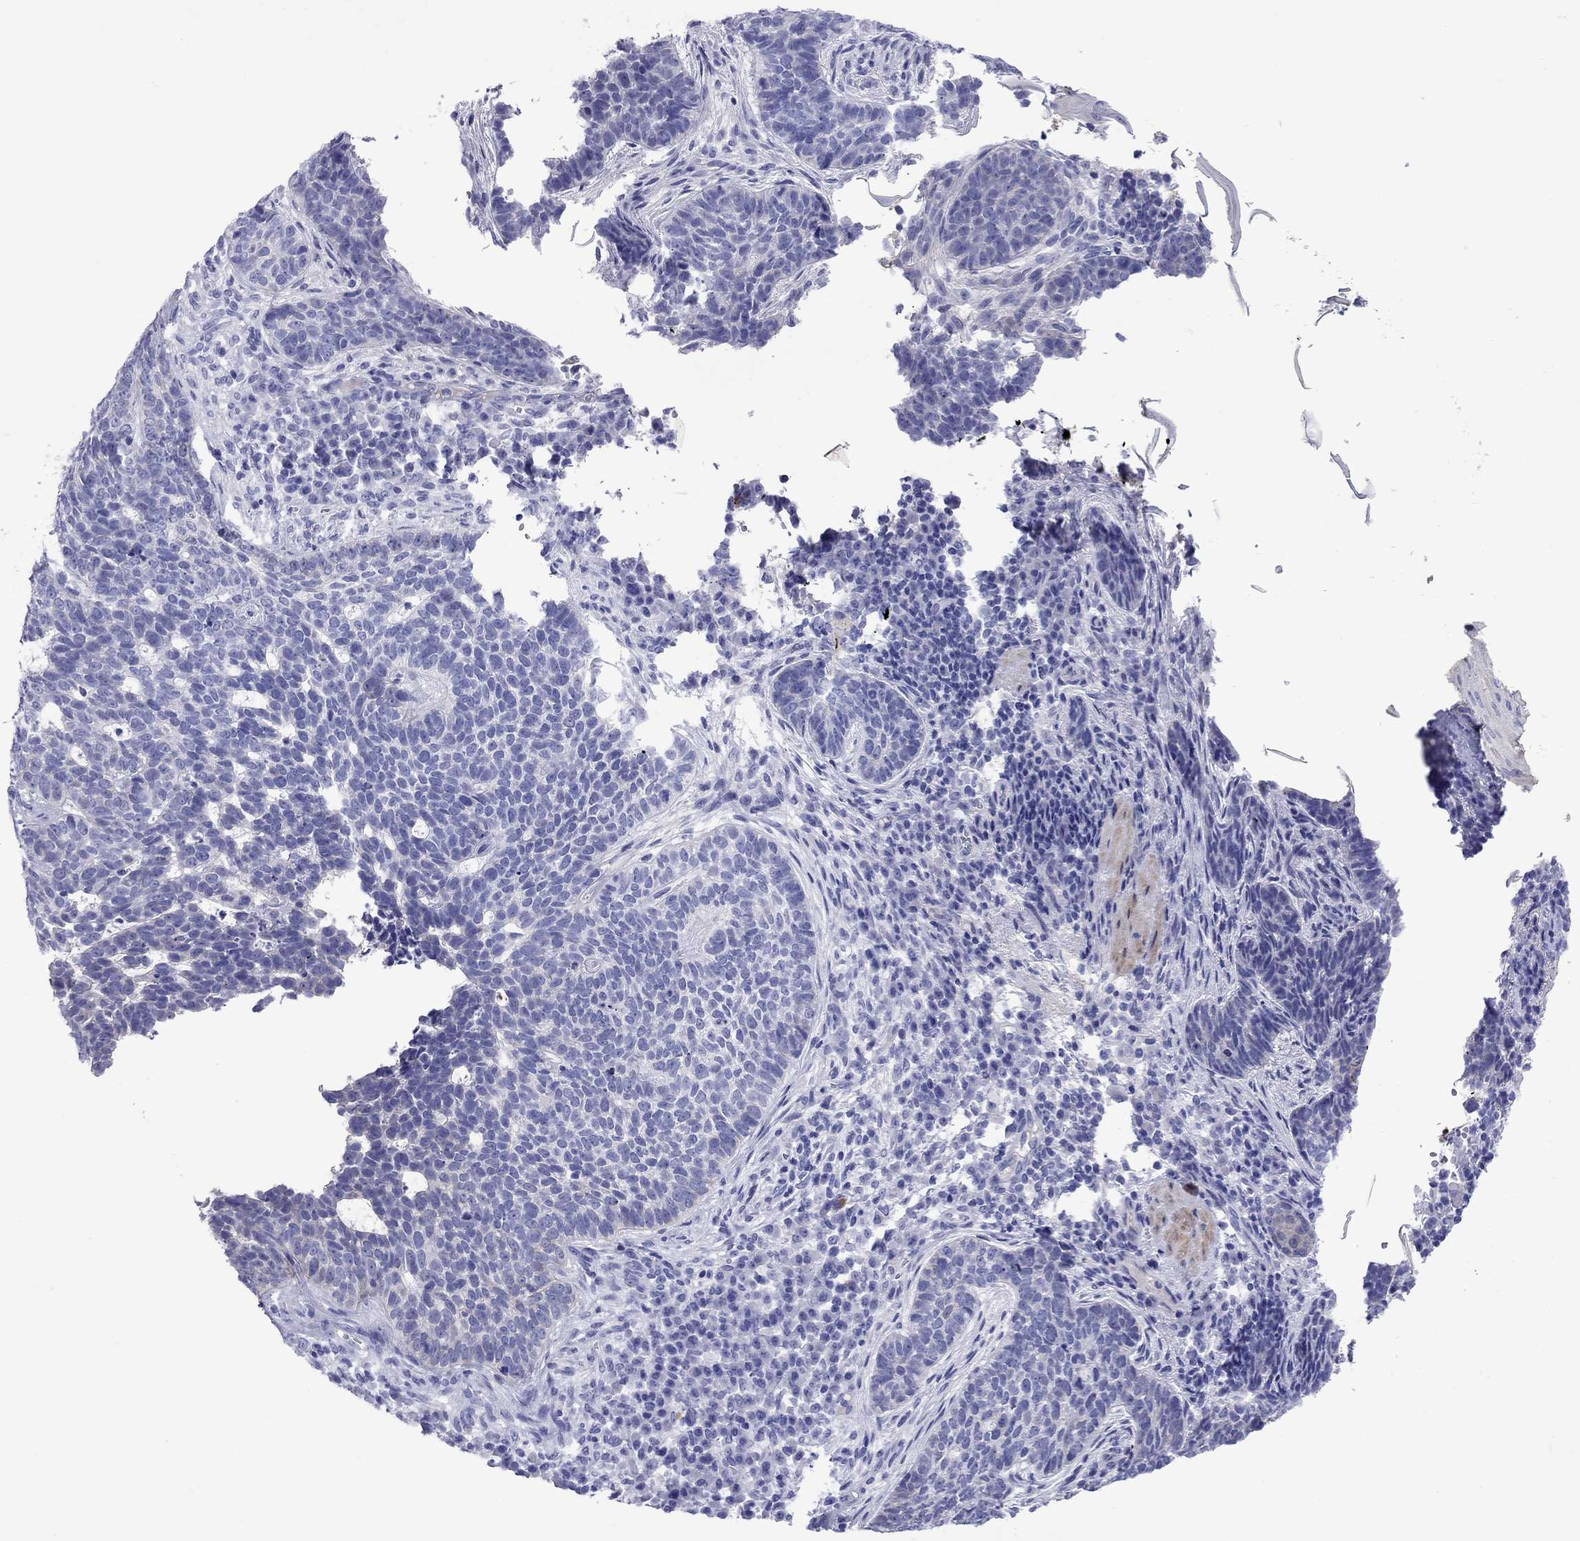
{"staining": {"intensity": "negative", "quantity": "none", "location": "none"}, "tissue": "skin cancer", "cell_type": "Tumor cells", "image_type": "cancer", "snomed": [{"axis": "morphology", "description": "Basal cell carcinoma"}, {"axis": "topography", "description": "Skin"}], "caption": "Basal cell carcinoma (skin) was stained to show a protein in brown. There is no significant expression in tumor cells.", "gene": "CMYA5", "patient": {"sex": "female", "age": 69}}